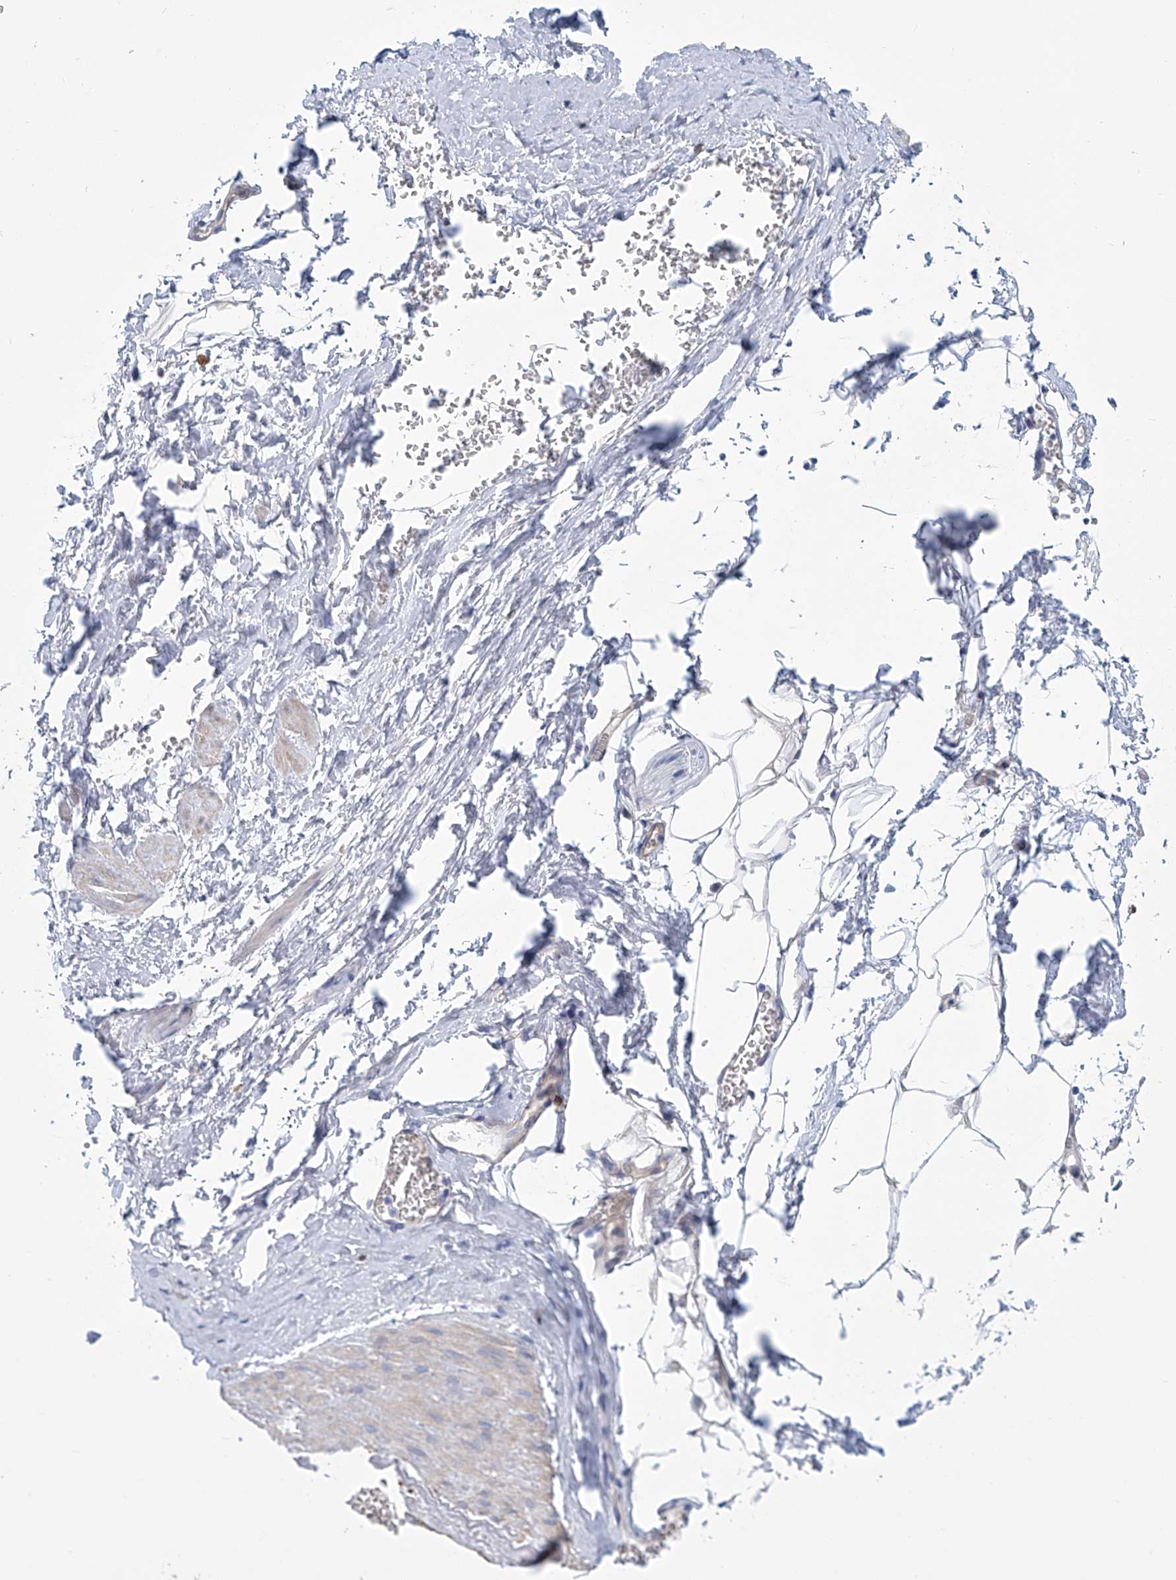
{"staining": {"intensity": "negative", "quantity": "none", "location": "none"}, "tissue": "adipose tissue", "cell_type": "Adipocytes", "image_type": "normal", "snomed": [{"axis": "morphology", "description": "Normal tissue, NOS"}, {"axis": "morphology", "description": "Adenocarcinoma, Low grade"}, {"axis": "topography", "description": "Prostate"}, {"axis": "topography", "description": "Peripheral nerve tissue"}], "caption": "Immunohistochemistry (IHC) of unremarkable adipose tissue shows no expression in adipocytes. The staining was performed using DAB (3,3'-diaminobenzidine) to visualize the protein expression in brown, while the nuclei were stained in blue with hematoxylin (Magnification: 20x).", "gene": "TNN", "patient": {"sex": "male", "age": 63}}